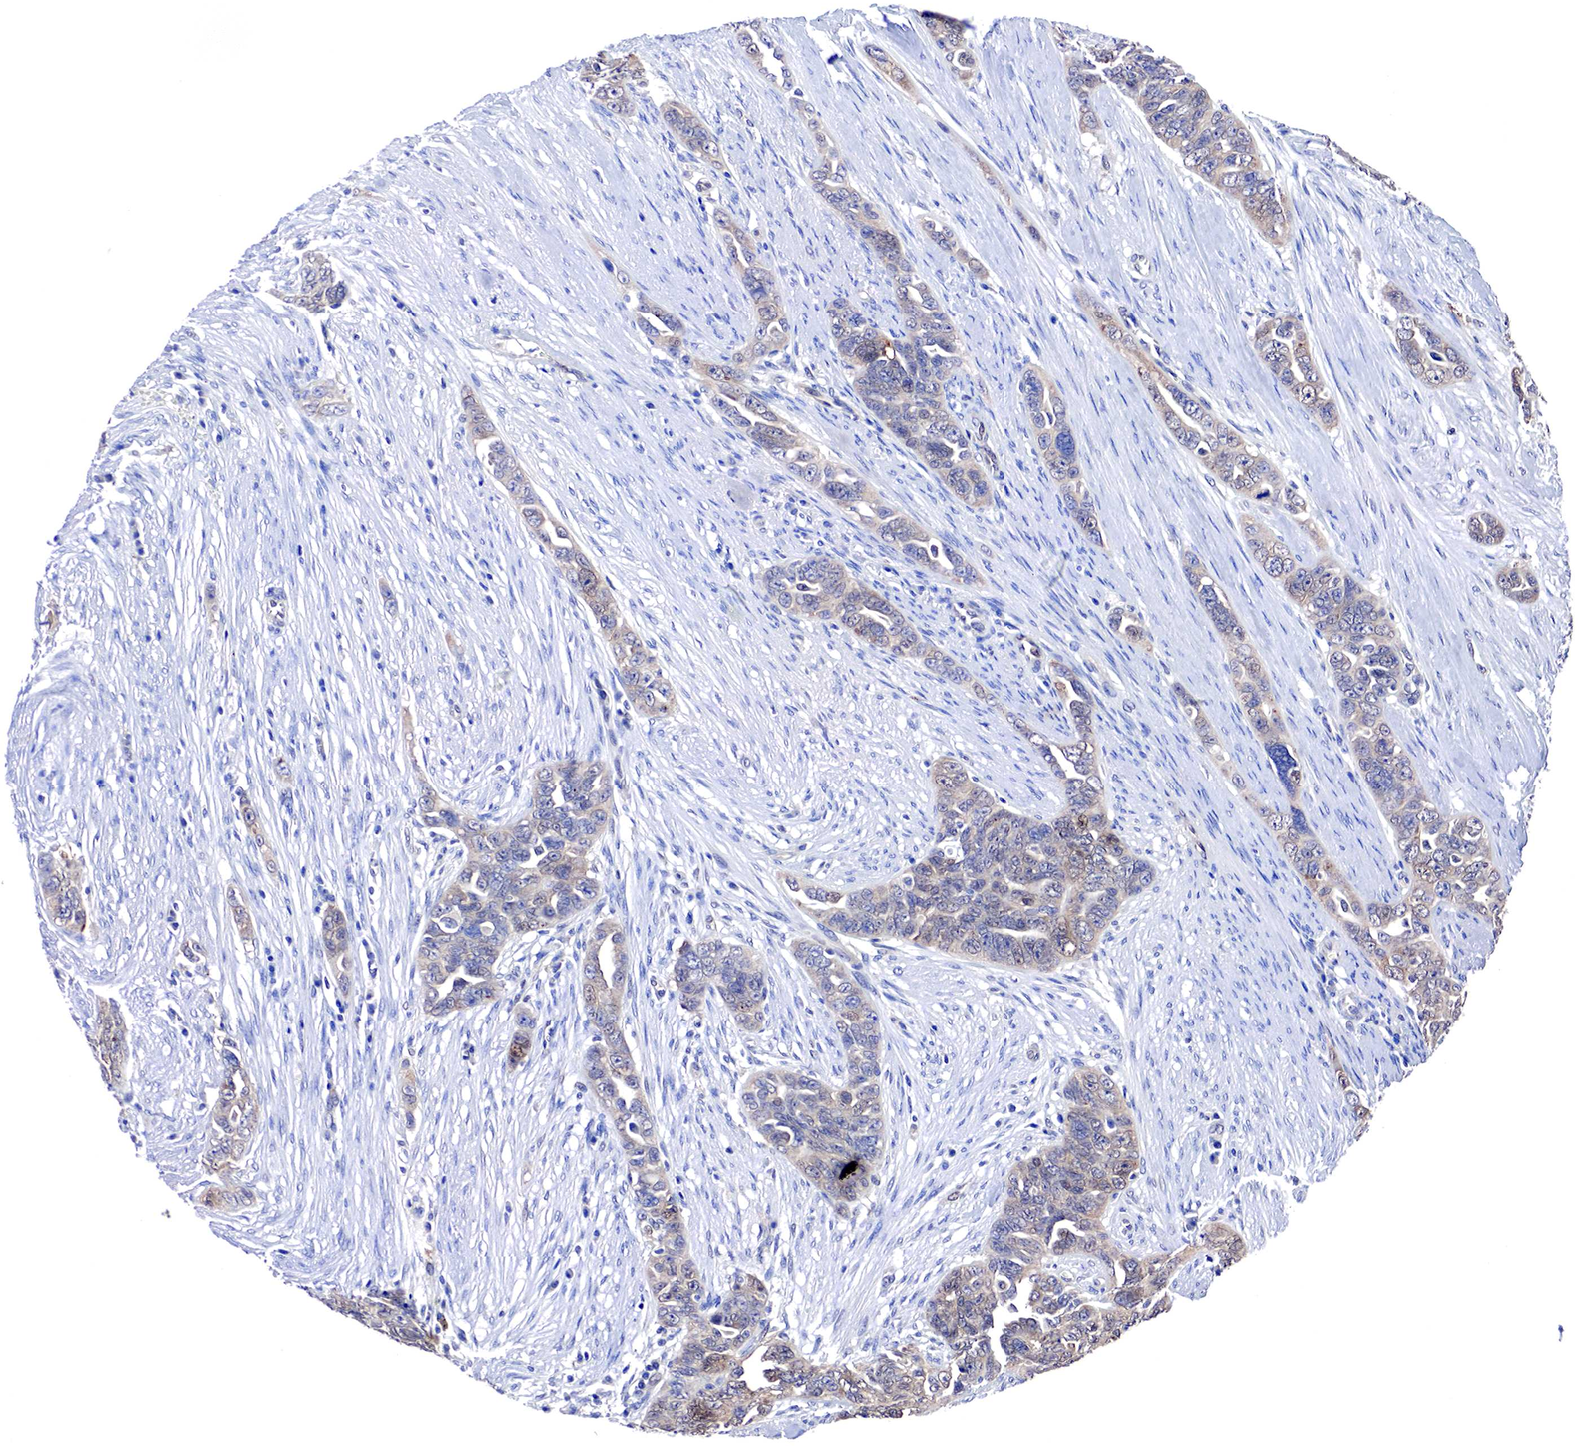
{"staining": {"intensity": "weak", "quantity": "<25%", "location": "cytoplasmic/membranous"}, "tissue": "ovarian cancer", "cell_type": "Tumor cells", "image_type": "cancer", "snomed": [{"axis": "morphology", "description": "Cystadenocarcinoma, serous, NOS"}, {"axis": "topography", "description": "Ovary"}], "caption": "Histopathology image shows no protein staining in tumor cells of ovarian cancer (serous cystadenocarcinoma) tissue.", "gene": "PABIR2", "patient": {"sex": "female", "age": 63}}